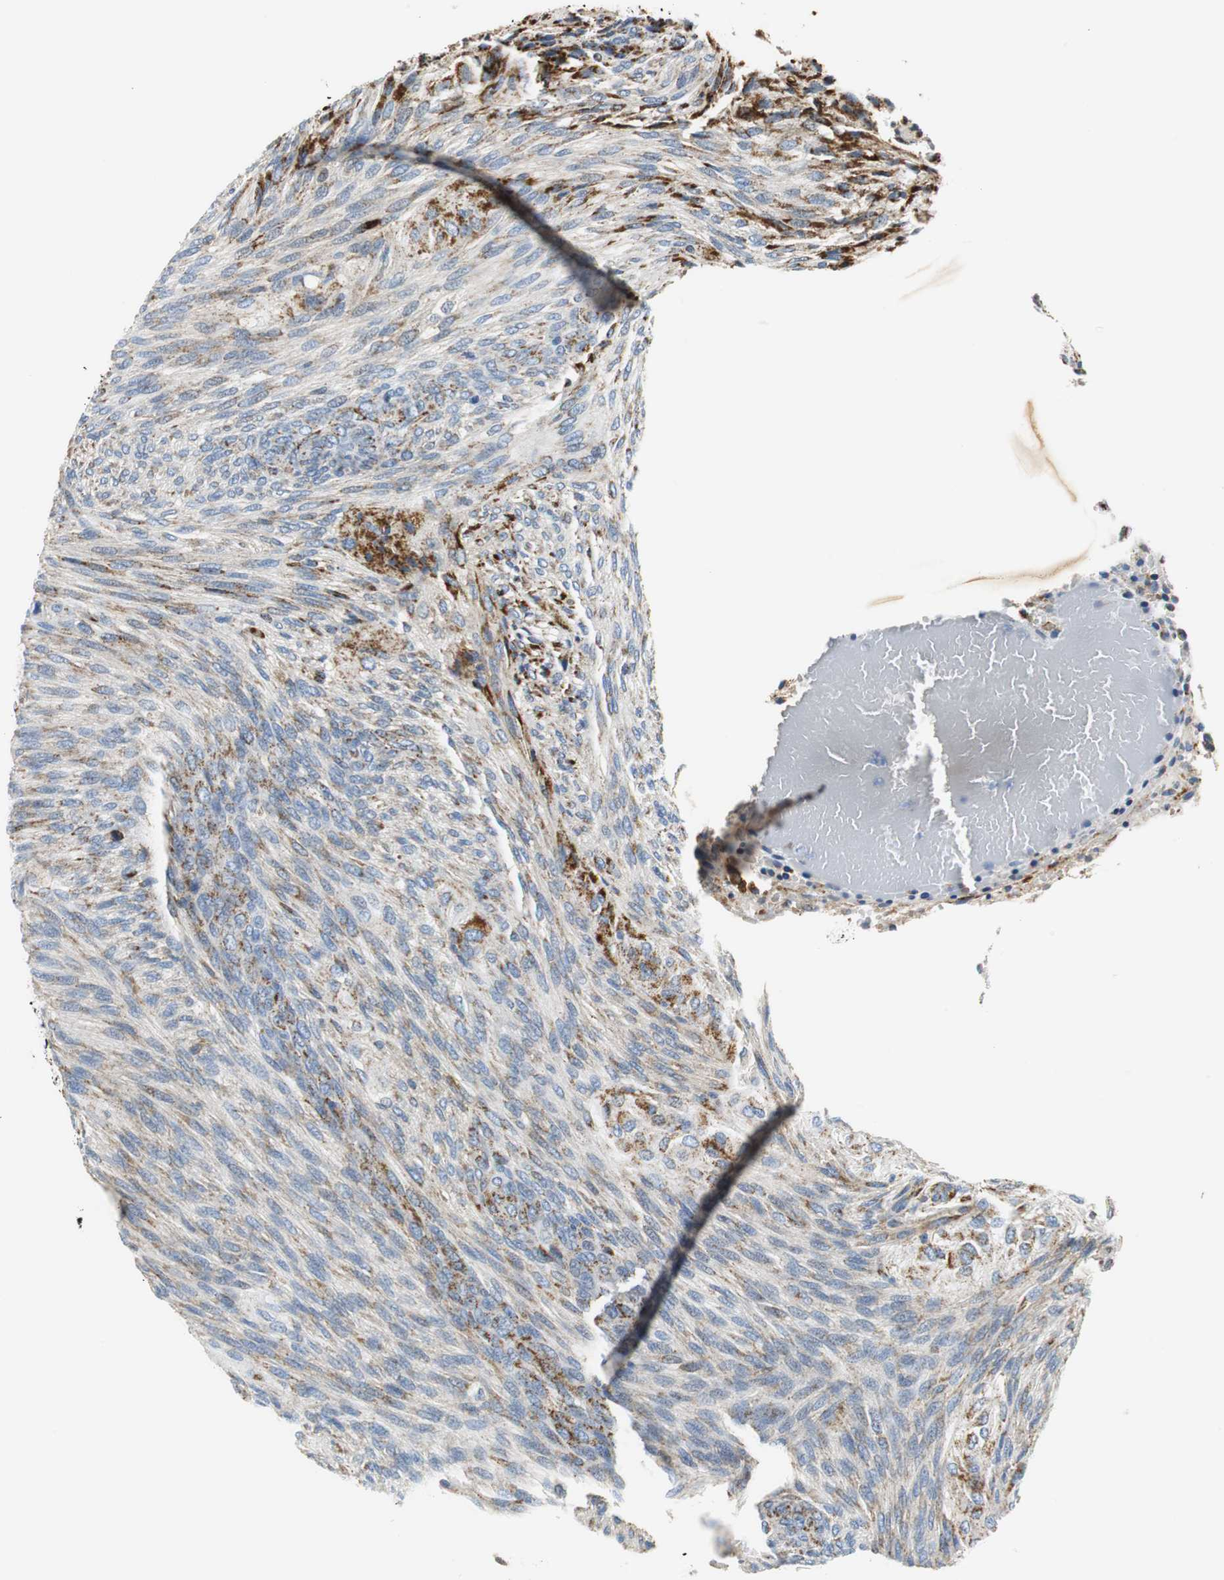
{"staining": {"intensity": "moderate", "quantity": "25%-75%", "location": "cytoplasmic/membranous"}, "tissue": "glioma", "cell_type": "Tumor cells", "image_type": "cancer", "snomed": [{"axis": "morphology", "description": "Glioma, malignant, High grade"}, {"axis": "topography", "description": "Cerebral cortex"}], "caption": "Protein staining demonstrates moderate cytoplasmic/membranous expression in approximately 25%-75% of tumor cells in glioma.", "gene": "C1QTNF7", "patient": {"sex": "female", "age": 55}}